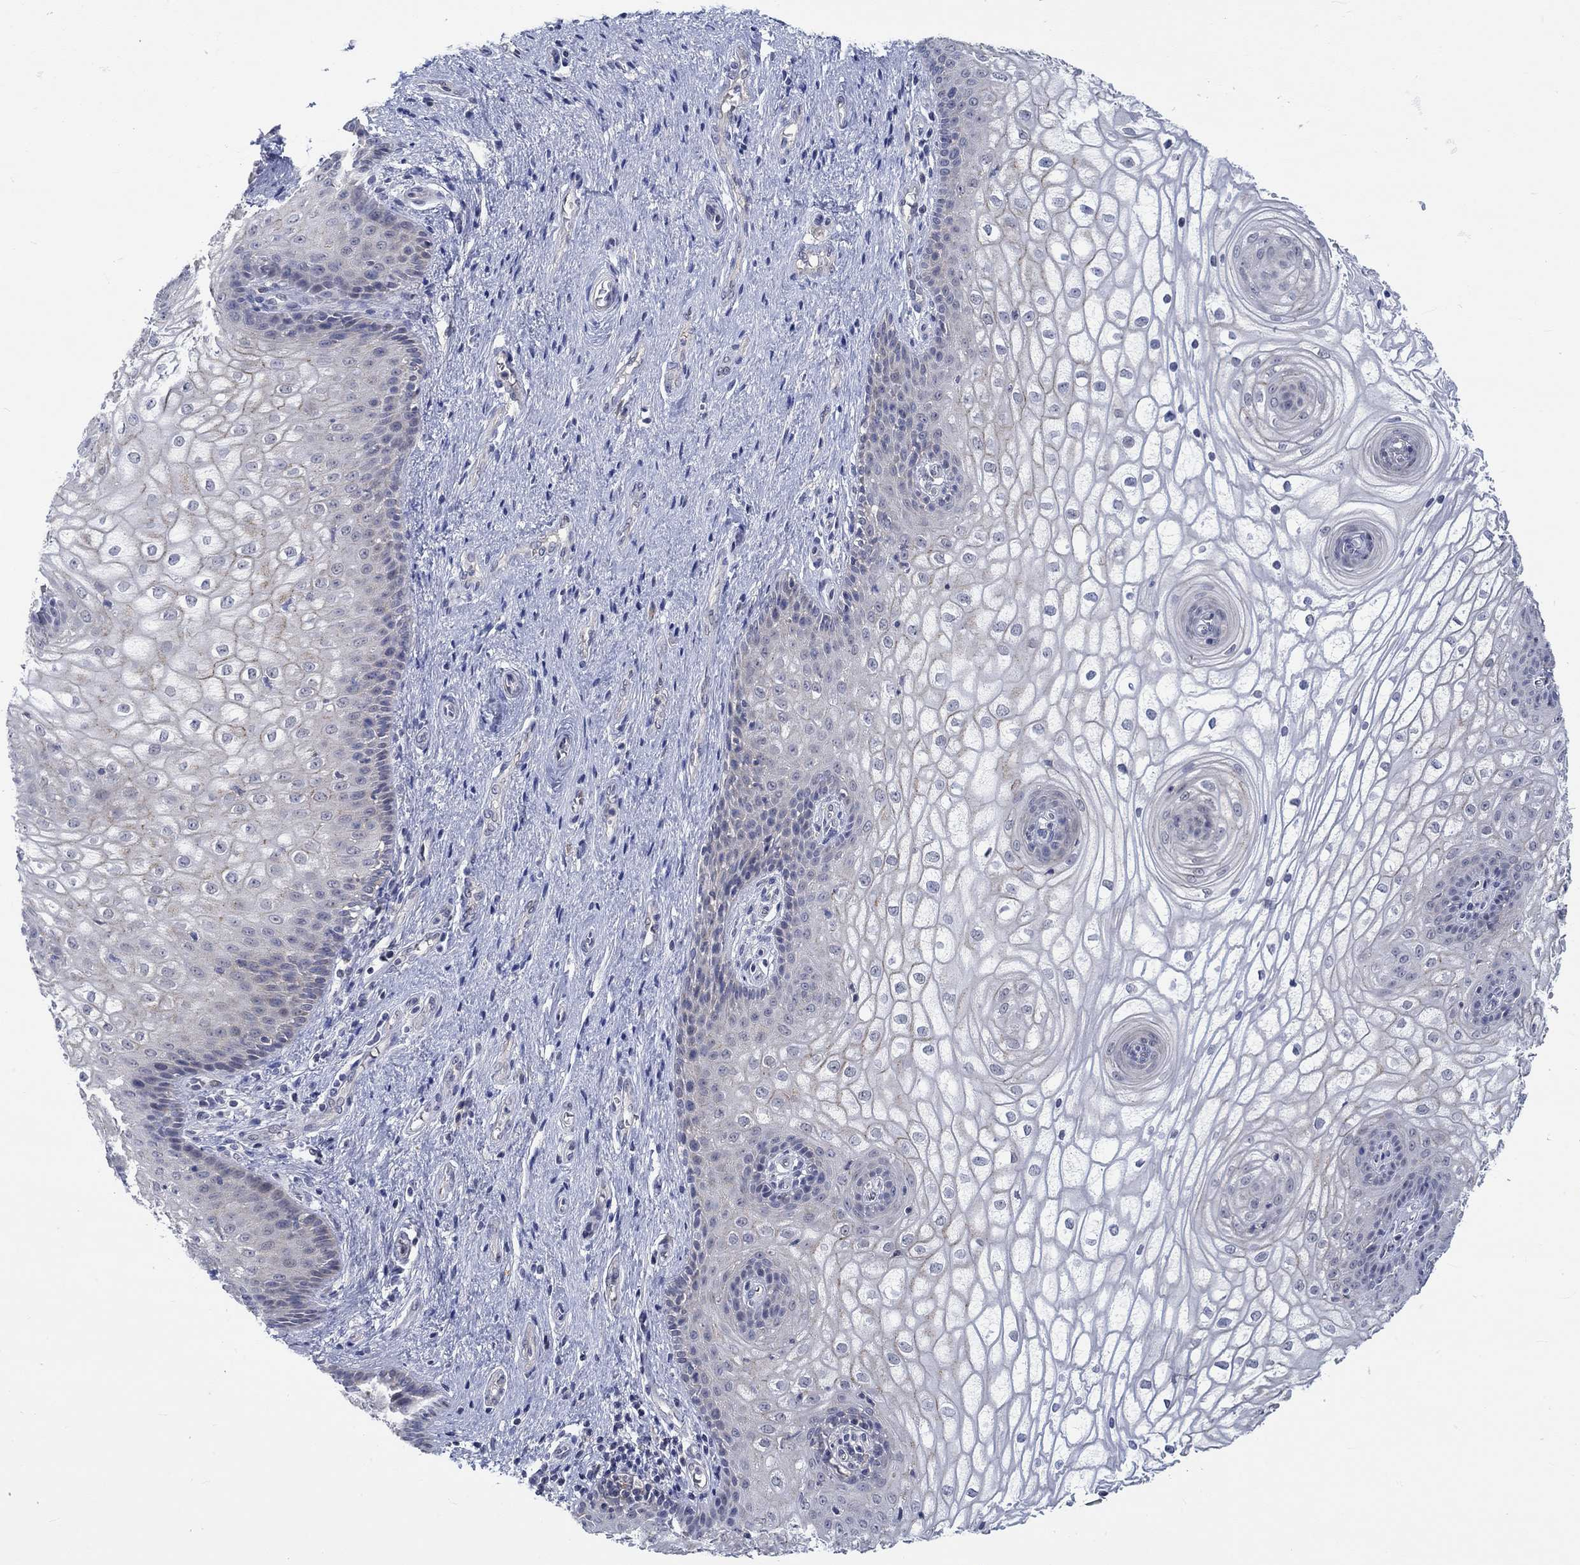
{"staining": {"intensity": "moderate", "quantity": "<25%", "location": "cytoplasmic/membranous"}, "tissue": "vagina", "cell_type": "Squamous epithelial cells", "image_type": "normal", "snomed": [{"axis": "morphology", "description": "Normal tissue, NOS"}, {"axis": "topography", "description": "Vagina"}], "caption": "Vagina stained with immunohistochemistry demonstrates moderate cytoplasmic/membranous positivity in about <25% of squamous epithelial cells.", "gene": "WASF1", "patient": {"sex": "female", "age": 34}}